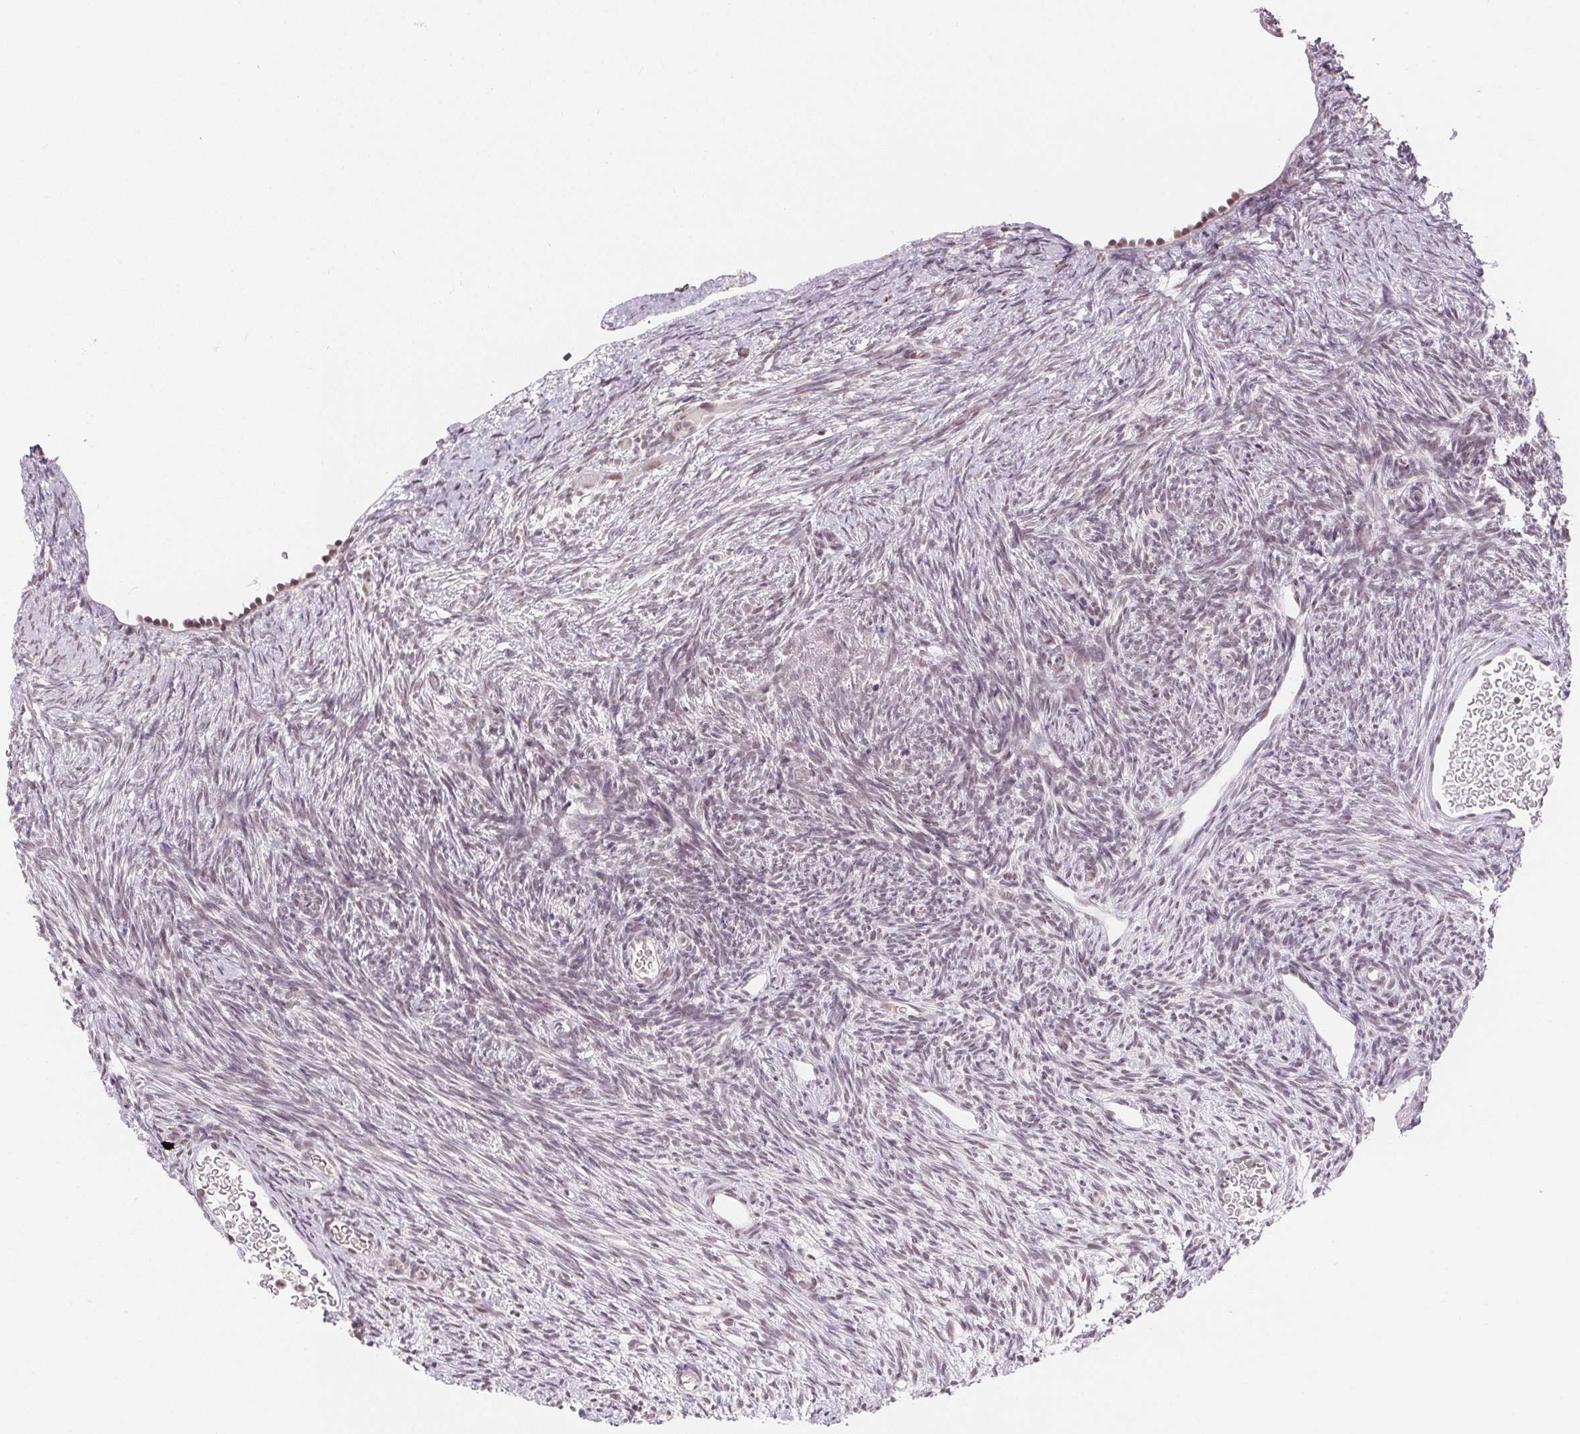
{"staining": {"intensity": "negative", "quantity": "none", "location": "none"}, "tissue": "ovary", "cell_type": "Follicle cells", "image_type": "normal", "snomed": [{"axis": "morphology", "description": "Normal tissue, NOS"}, {"axis": "topography", "description": "Ovary"}], "caption": "DAB immunohistochemical staining of unremarkable human ovary shows no significant staining in follicle cells.", "gene": "DEK", "patient": {"sex": "female", "age": 39}}